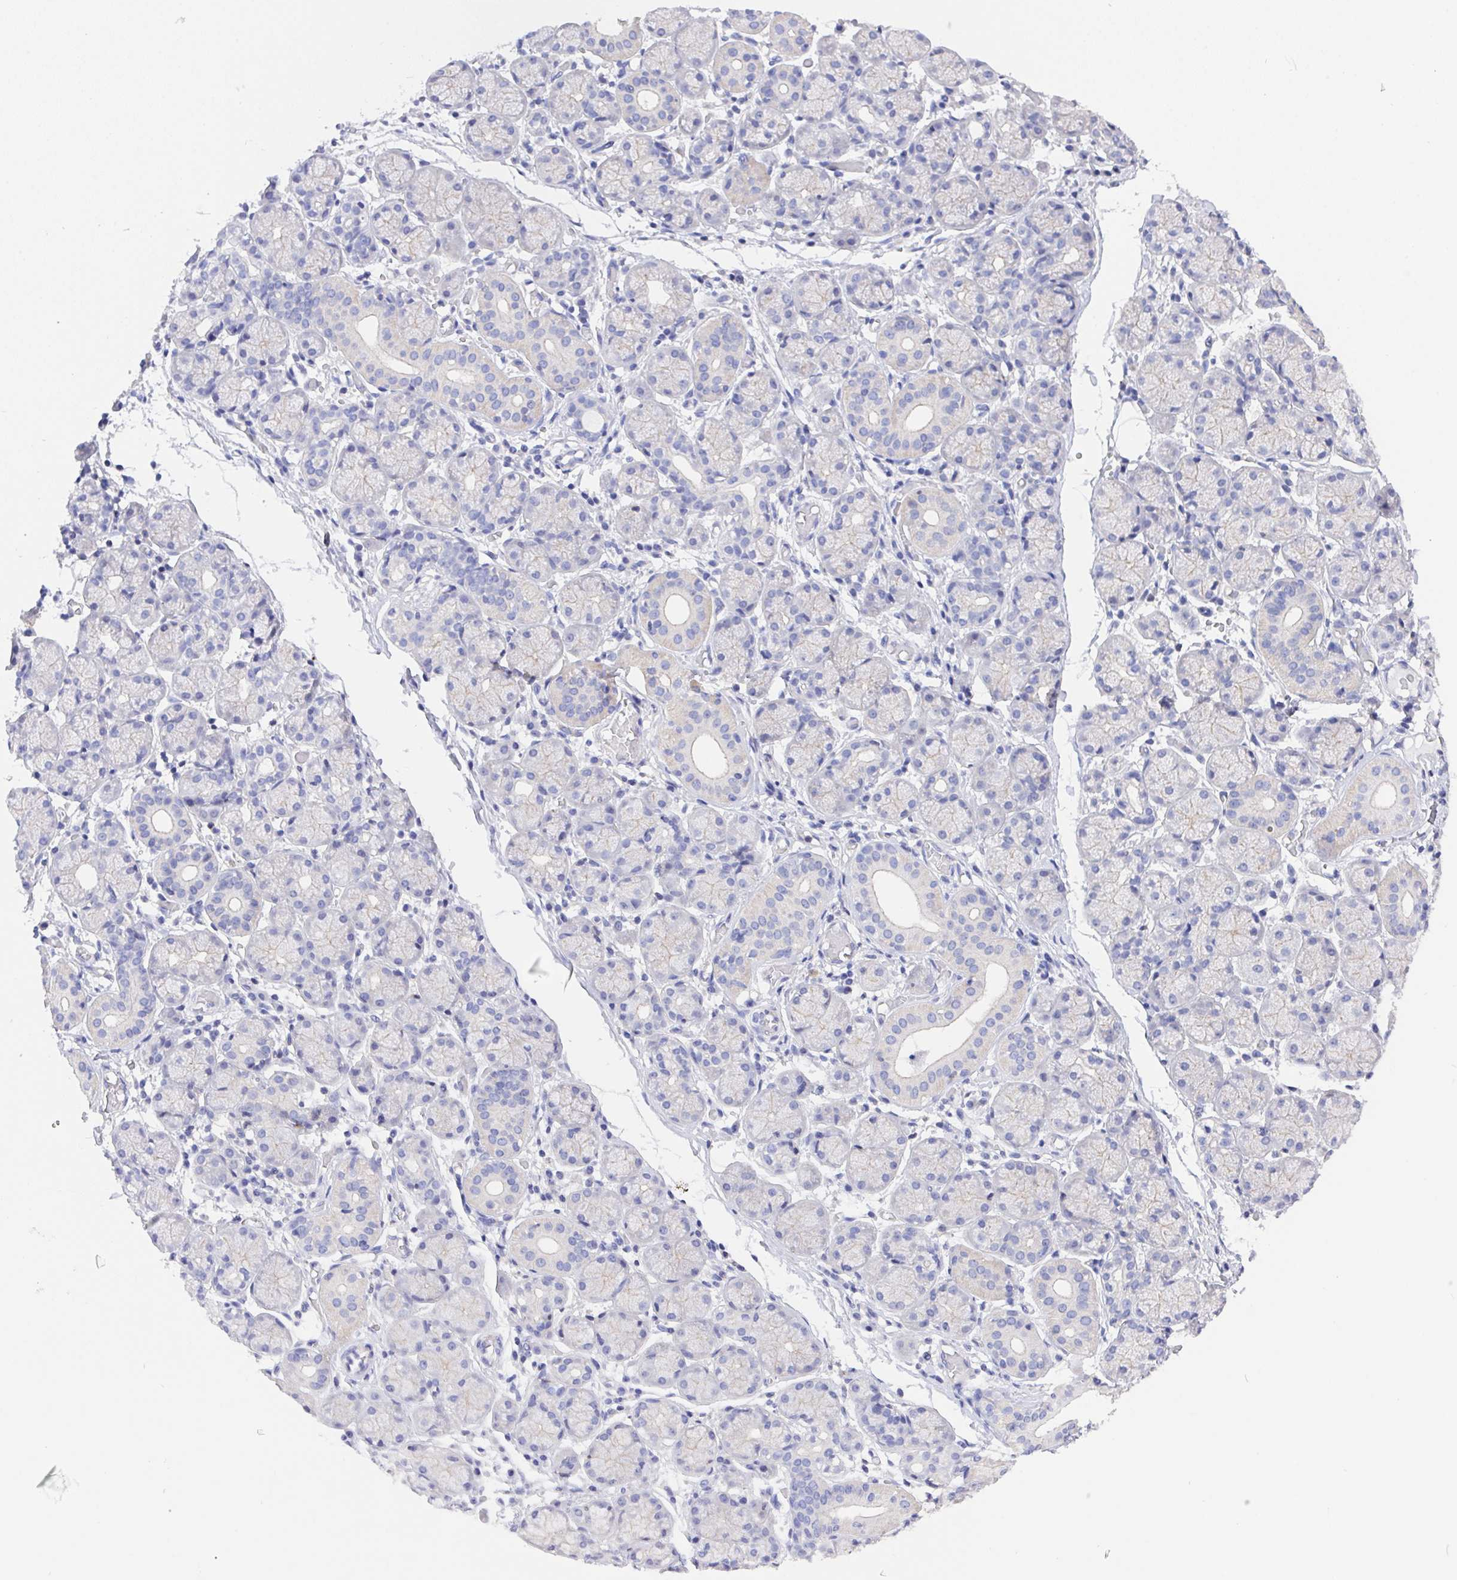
{"staining": {"intensity": "weak", "quantity": "<25%", "location": "cytoplasmic/membranous"}, "tissue": "salivary gland", "cell_type": "Glandular cells", "image_type": "normal", "snomed": [{"axis": "morphology", "description": "Normal tissue, NOS"}, {"axis": "topography", "description": "Salivary gland"}], "caption": "Benign salivary gland was stained to show a protein in brown. There is no significant expression in glandular cells. Nuclei are stained in blue.", "gene": "PRG3", "patient": {"sex": "female", "age": 24}}